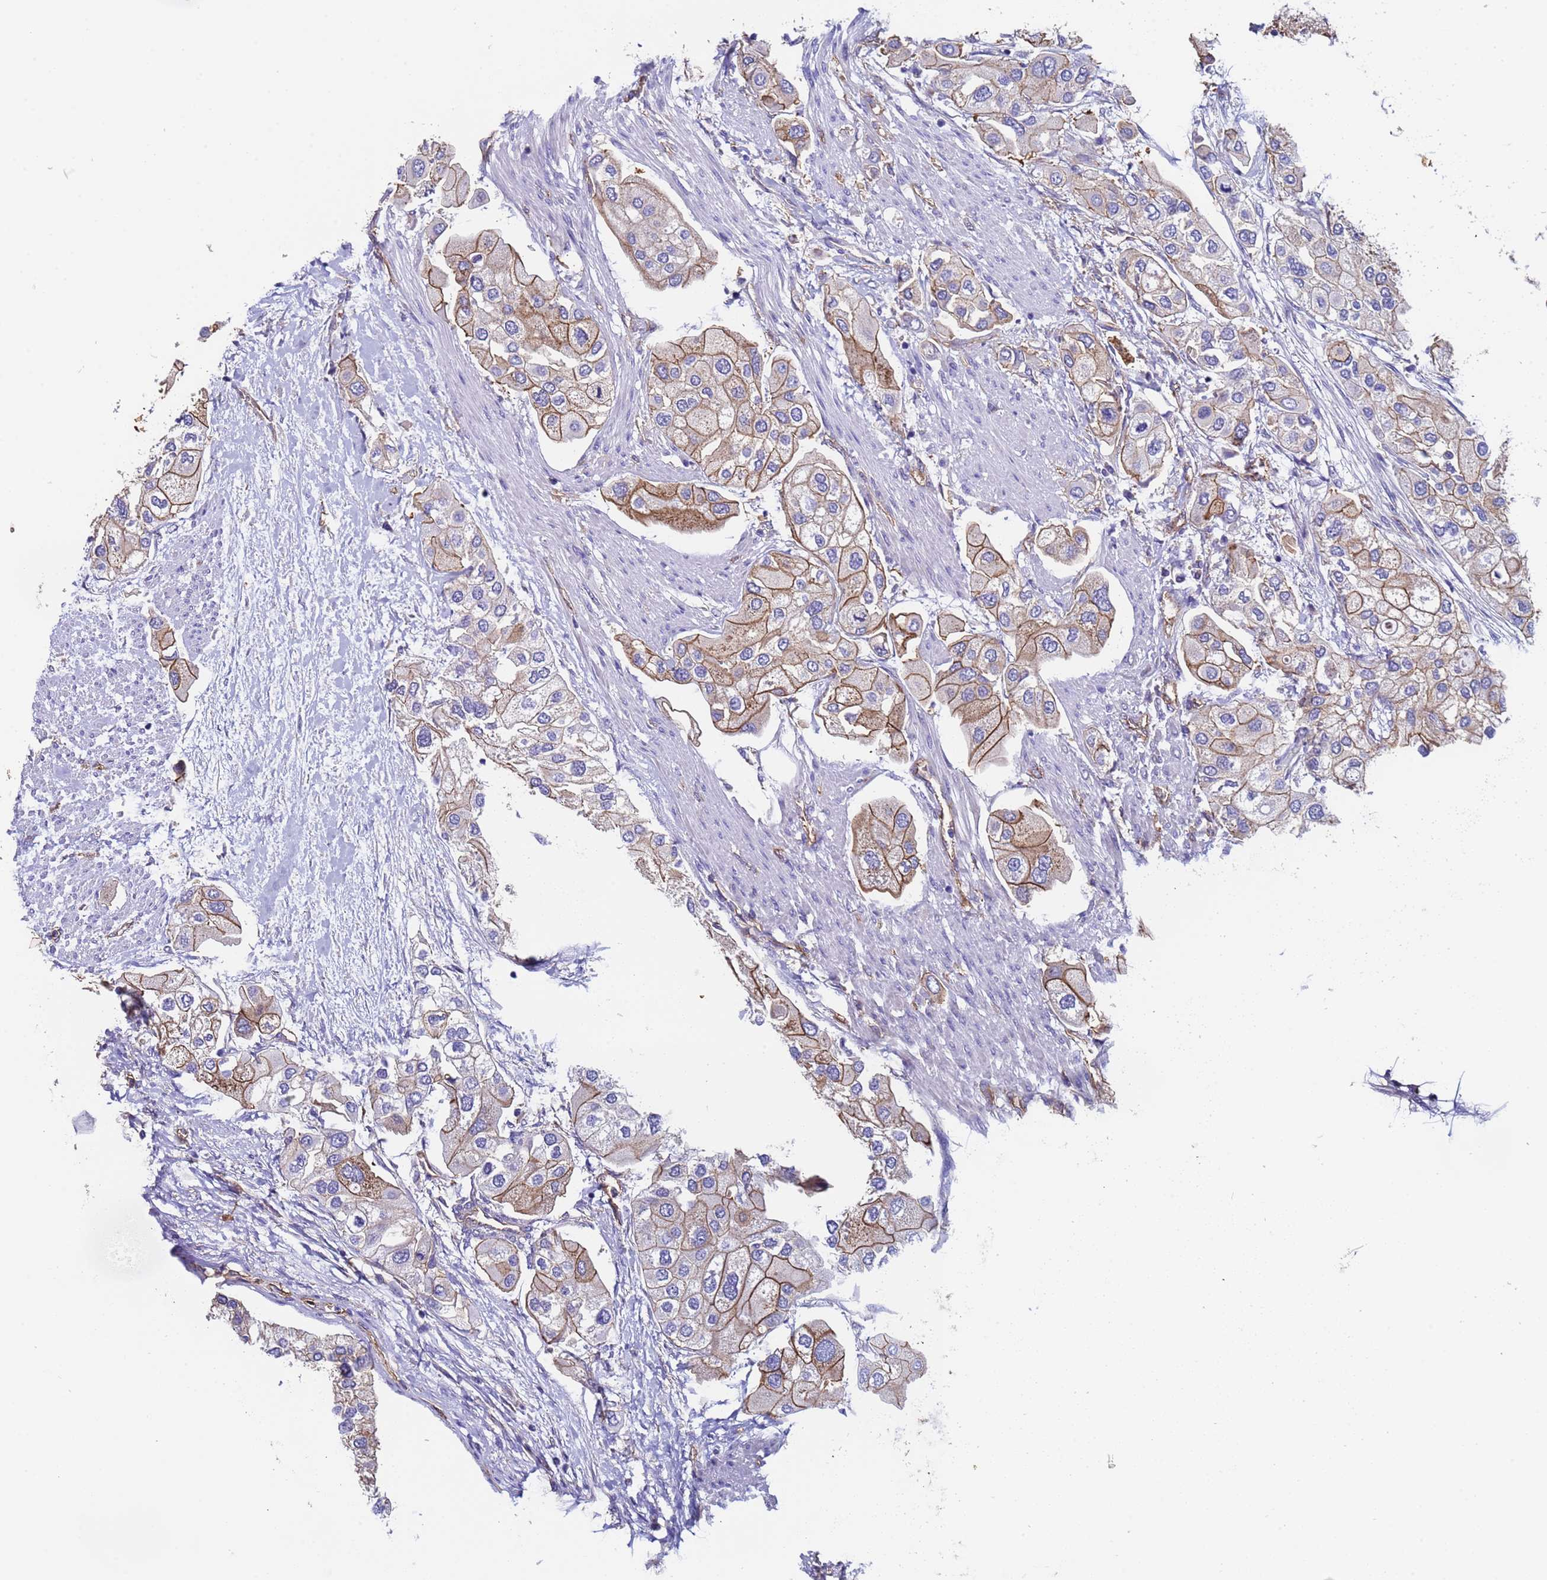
{"staining": {"intensity": "moderate", "quantity": "25%-75%", "location": "cytoplasmic/membranous"}, "tissue": "urothelial cancer", "cell_type": "Tumor cells", "image_type": "cancer", "snomed": [{"axis": "morphology", "description": "Urothelial carcinoma, High grade"}, {"axis": "topography", "description": "Urinary bladder"}], "caption": "Moderate cytoplasmic/membranous staining for a protein is identified in about 25%-75% of tumor cells of urothelial cancer using IHC.", "gene": "ZNF248", "patient": {"sex": "male", "age": 64}}